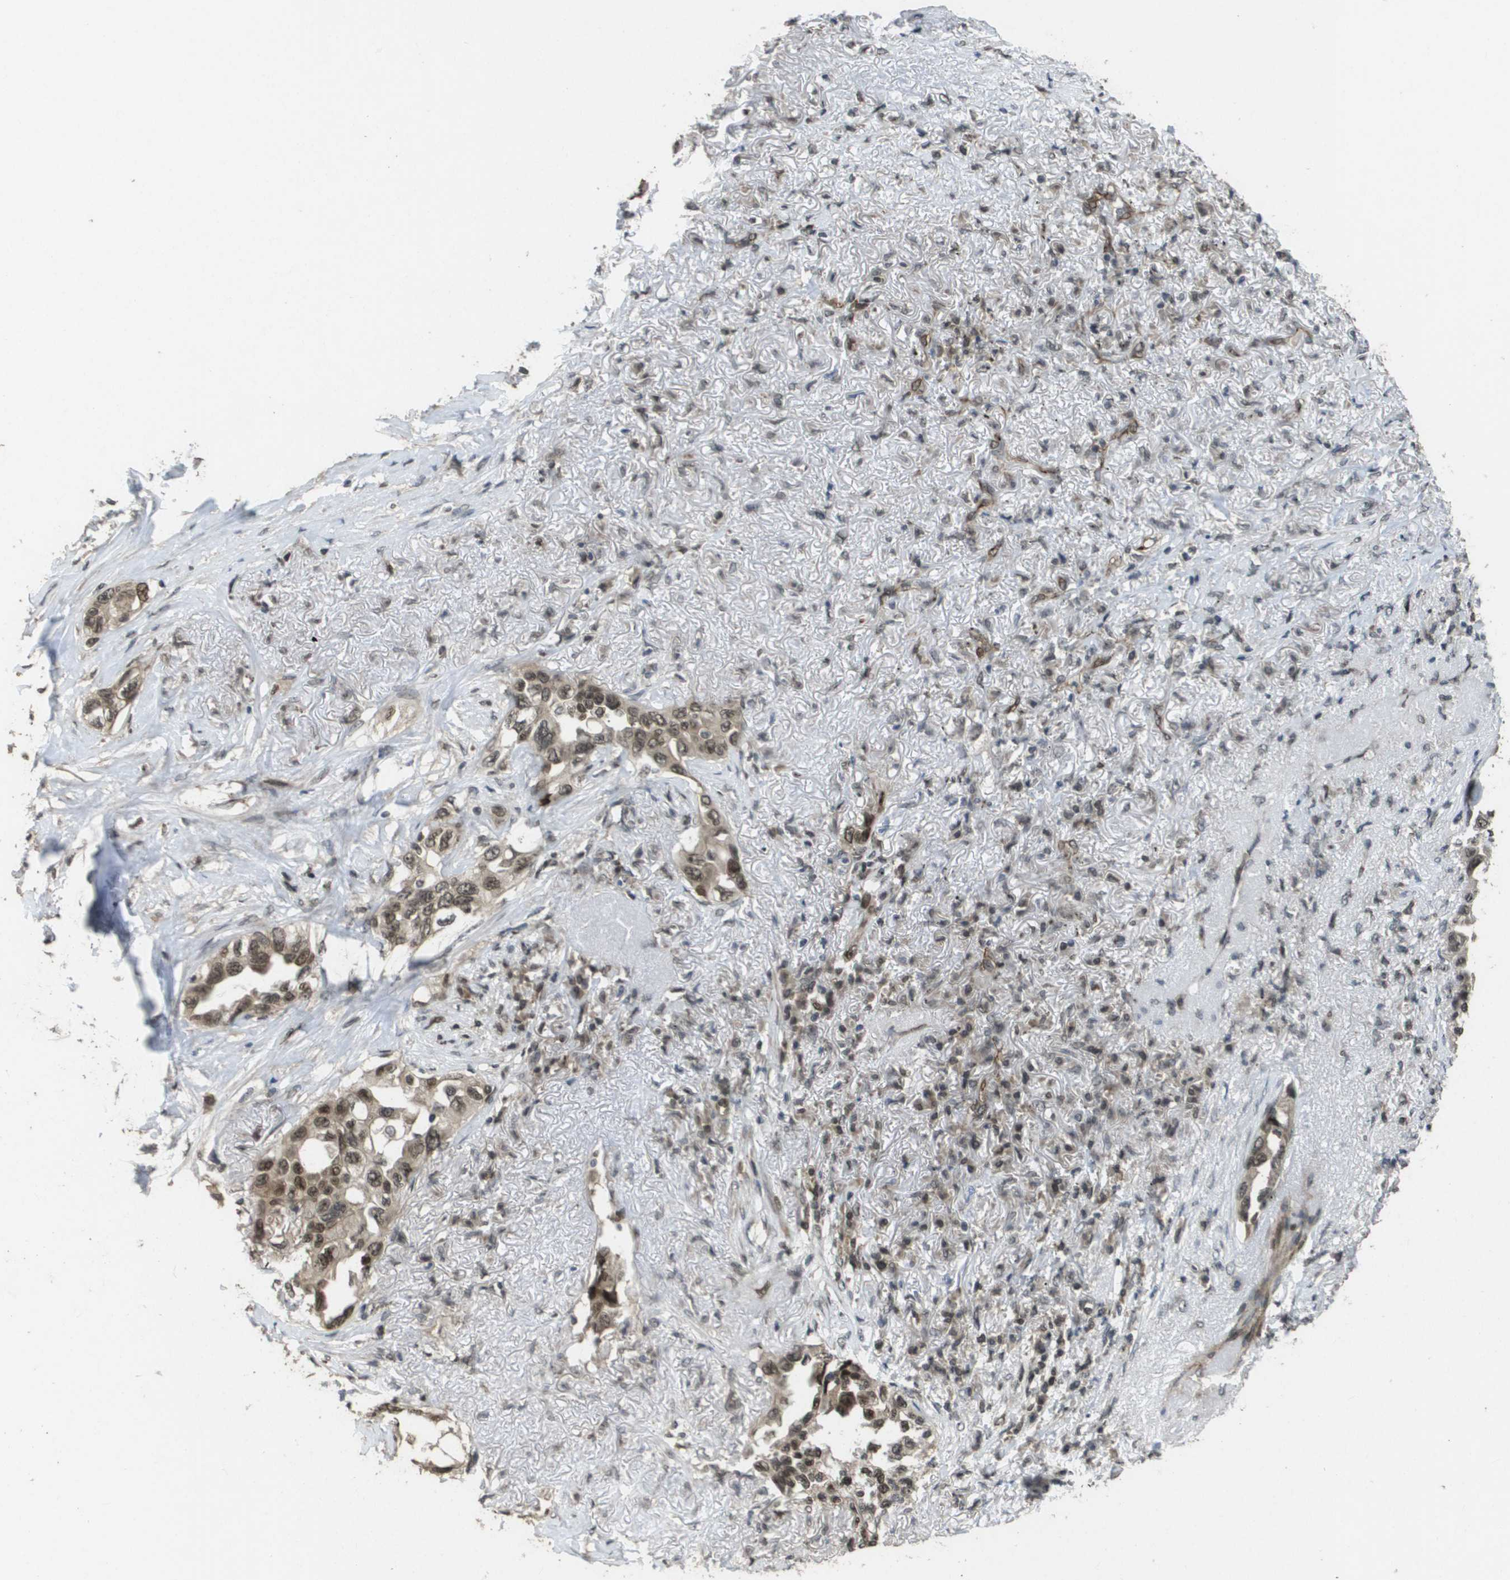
{"staining": {"intensity": "weak", "quantity": ">75%", "location": "cytoplasmic/membranous,nuclear"}, "tissue": "lung cancer", "cell_type": "Tumor cells", "image_type": "cancer", "snomed": [{"axis": "morphology", "description": "Adenocarcinoma, NOS"}, {"axis": "topography", "description": "Lung"}], "caption": "Immunohistochemistry (IHC) of human lung adenocarcinoma displays low levels of weak cytoplasmic/membranous and nuclear staining in approximately >75% of tumor cells.", "gene": "KAT5", "patient": {"sex": "female", "age": 51}}